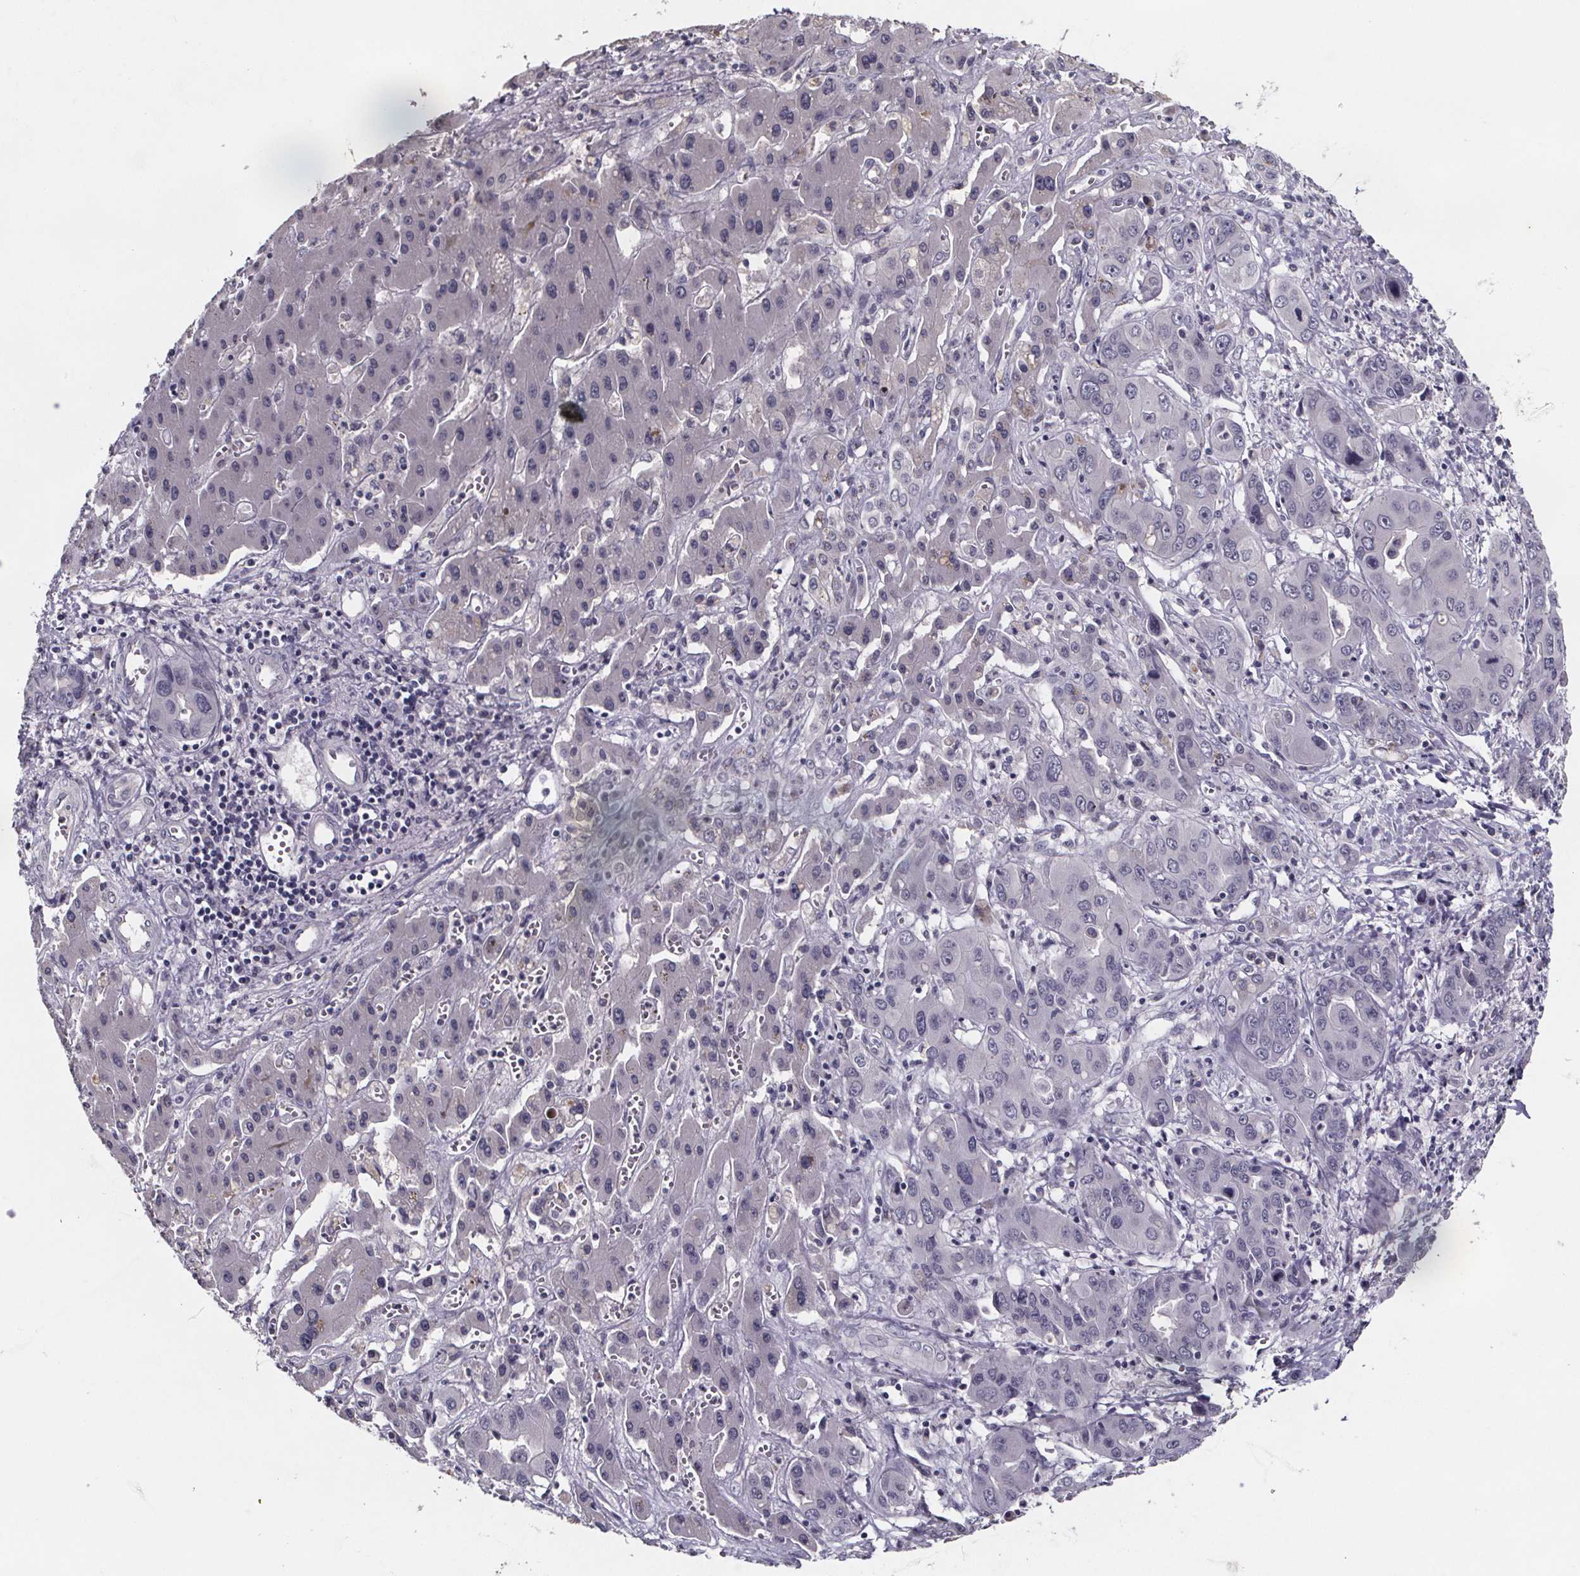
{"staining": {"intensity": "negative", "quantity": "none", "location": "none"}, "tissue": "liver cancer", "cell_type": "Tumor cells", "image_type": "cancer", "snomed": [{"axis": "morphology", "description": "Cholangiocarcinoma"}, {"axis": "topography", "description": "Liver"}], "caption": "Immunohistochemistry (IHC) photomicrograph of human liver cholangiocarcinoma stained for a protein (brown), which shows no positivity in tumor cells.", "gene": "AR", "patient": {"sex": "male", "age": 67}}